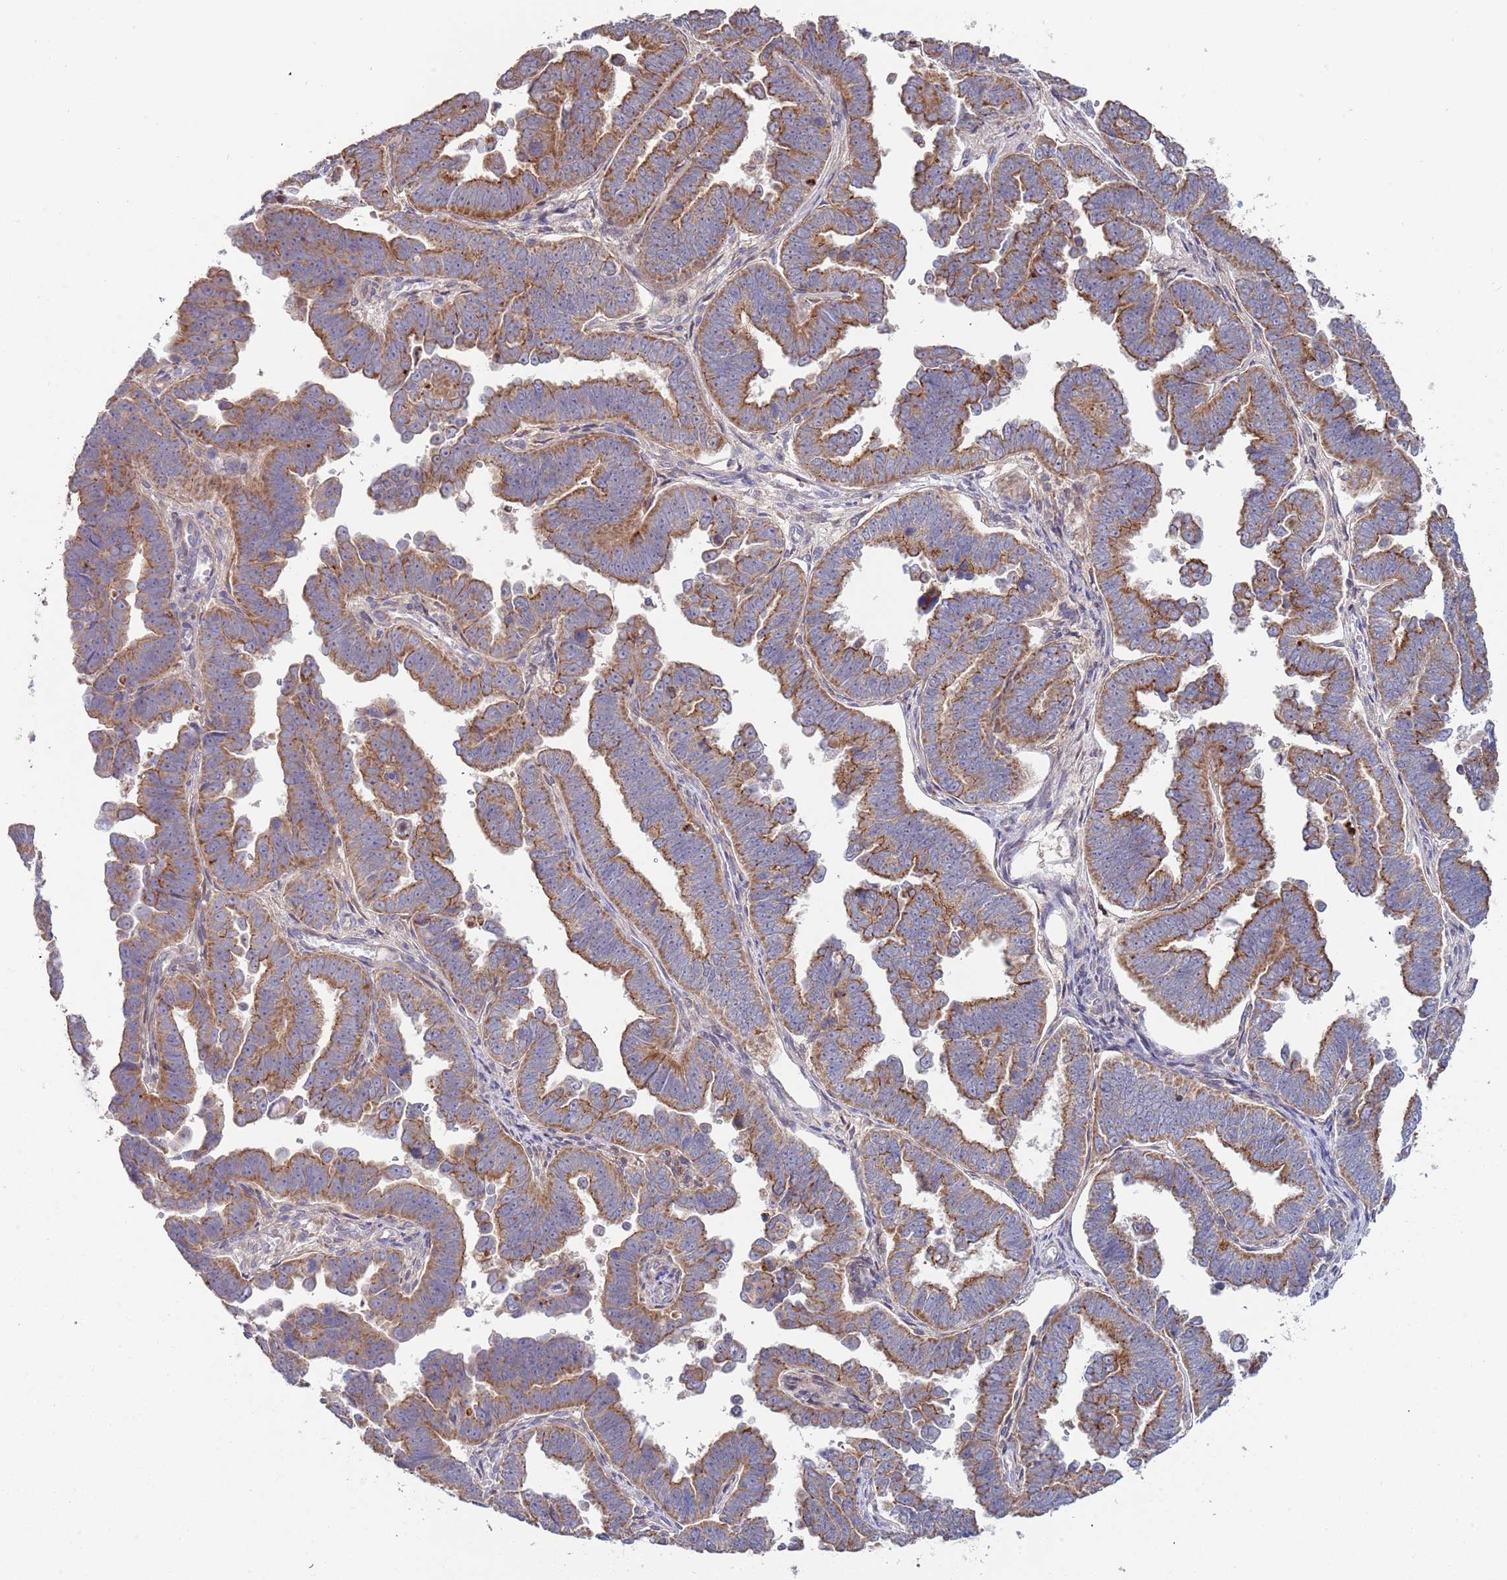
{"staining": {"intensity": "moderate", "quantity": ">75%", "location": "cytoplasmic/membranous"}, "tissue": "endometrial cancer", "cell_type": "Tumor cells", "image_type": "cancer", "snomed": [{"axis": "morphology", "description": "Adenocarcinoma, NOS"}, {"axis": "topography", "description": "Endometrium"}], "caption": "Immunohistochemical staining of human adenocarcinoma (endometrial) displays moderate cytoplasmic/membranous protein expression in approximately >75% of tumor cells. The protein of interest is stained brown, and the nuclei are stained in blue (DAB IHC with brightfield microscopy, high magnification).", "gene": "ABCC10", "patient": {"sex": "female", "age": 75}}